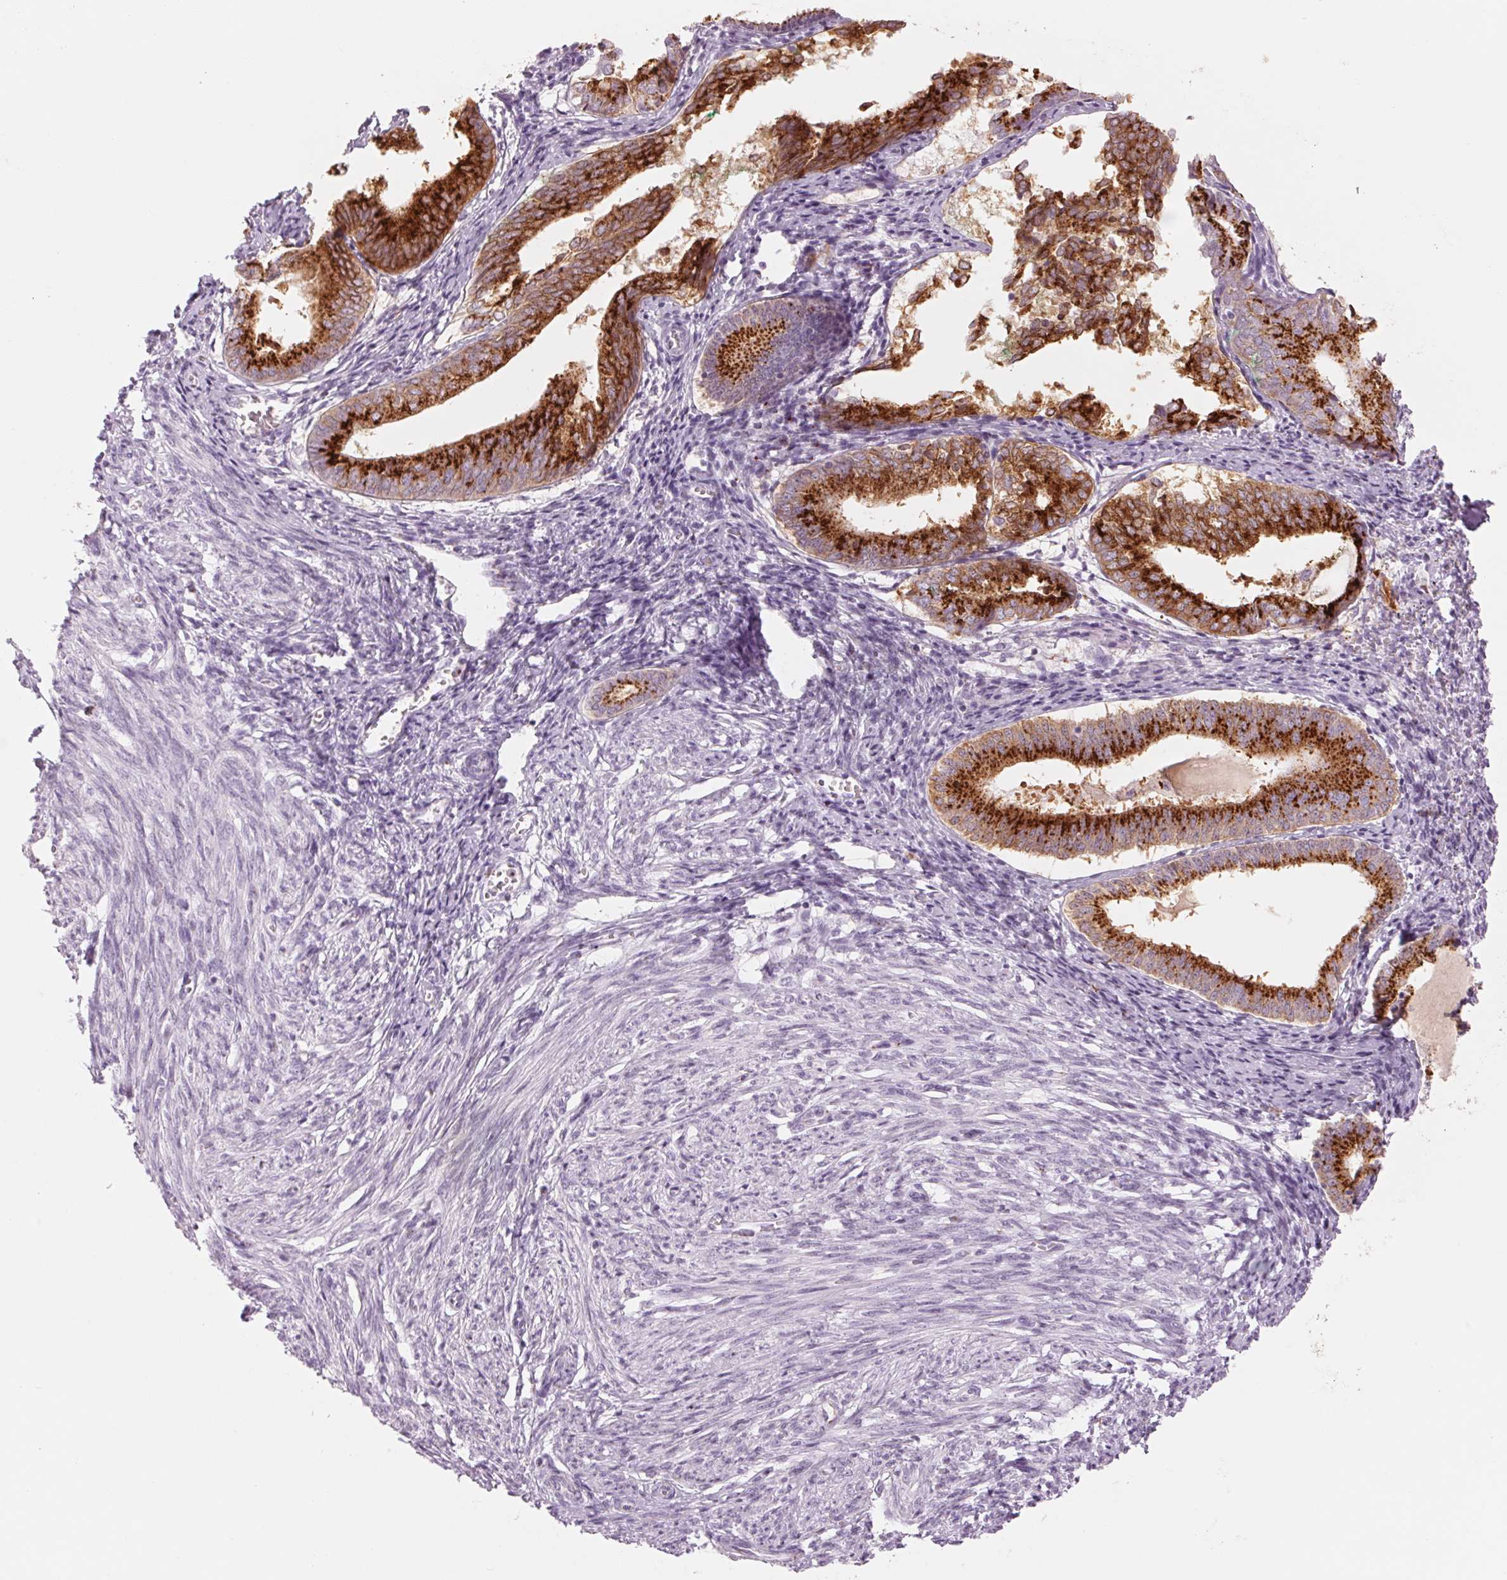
{"staining": {"intensity": "negative", "quantity": "none", "location": "none"}, "tissue": "endometrium", "cell_type": "Cells in endometrial stroma", "image_type": "normal", "snomed": [{"axis": "morphology", "description": "Normal tissue, NOS"}, {"axis": "topography", "description": "Endometrium"}], "caption": "Immunohistochemistry (IHC) histopathology image of benign endometrium: human endometrium stained with DAB shows no significant protein staining in cells in endometrial stroma.", "gene": "GALNT7", "patient": {"sex": "female", "age": 50}}